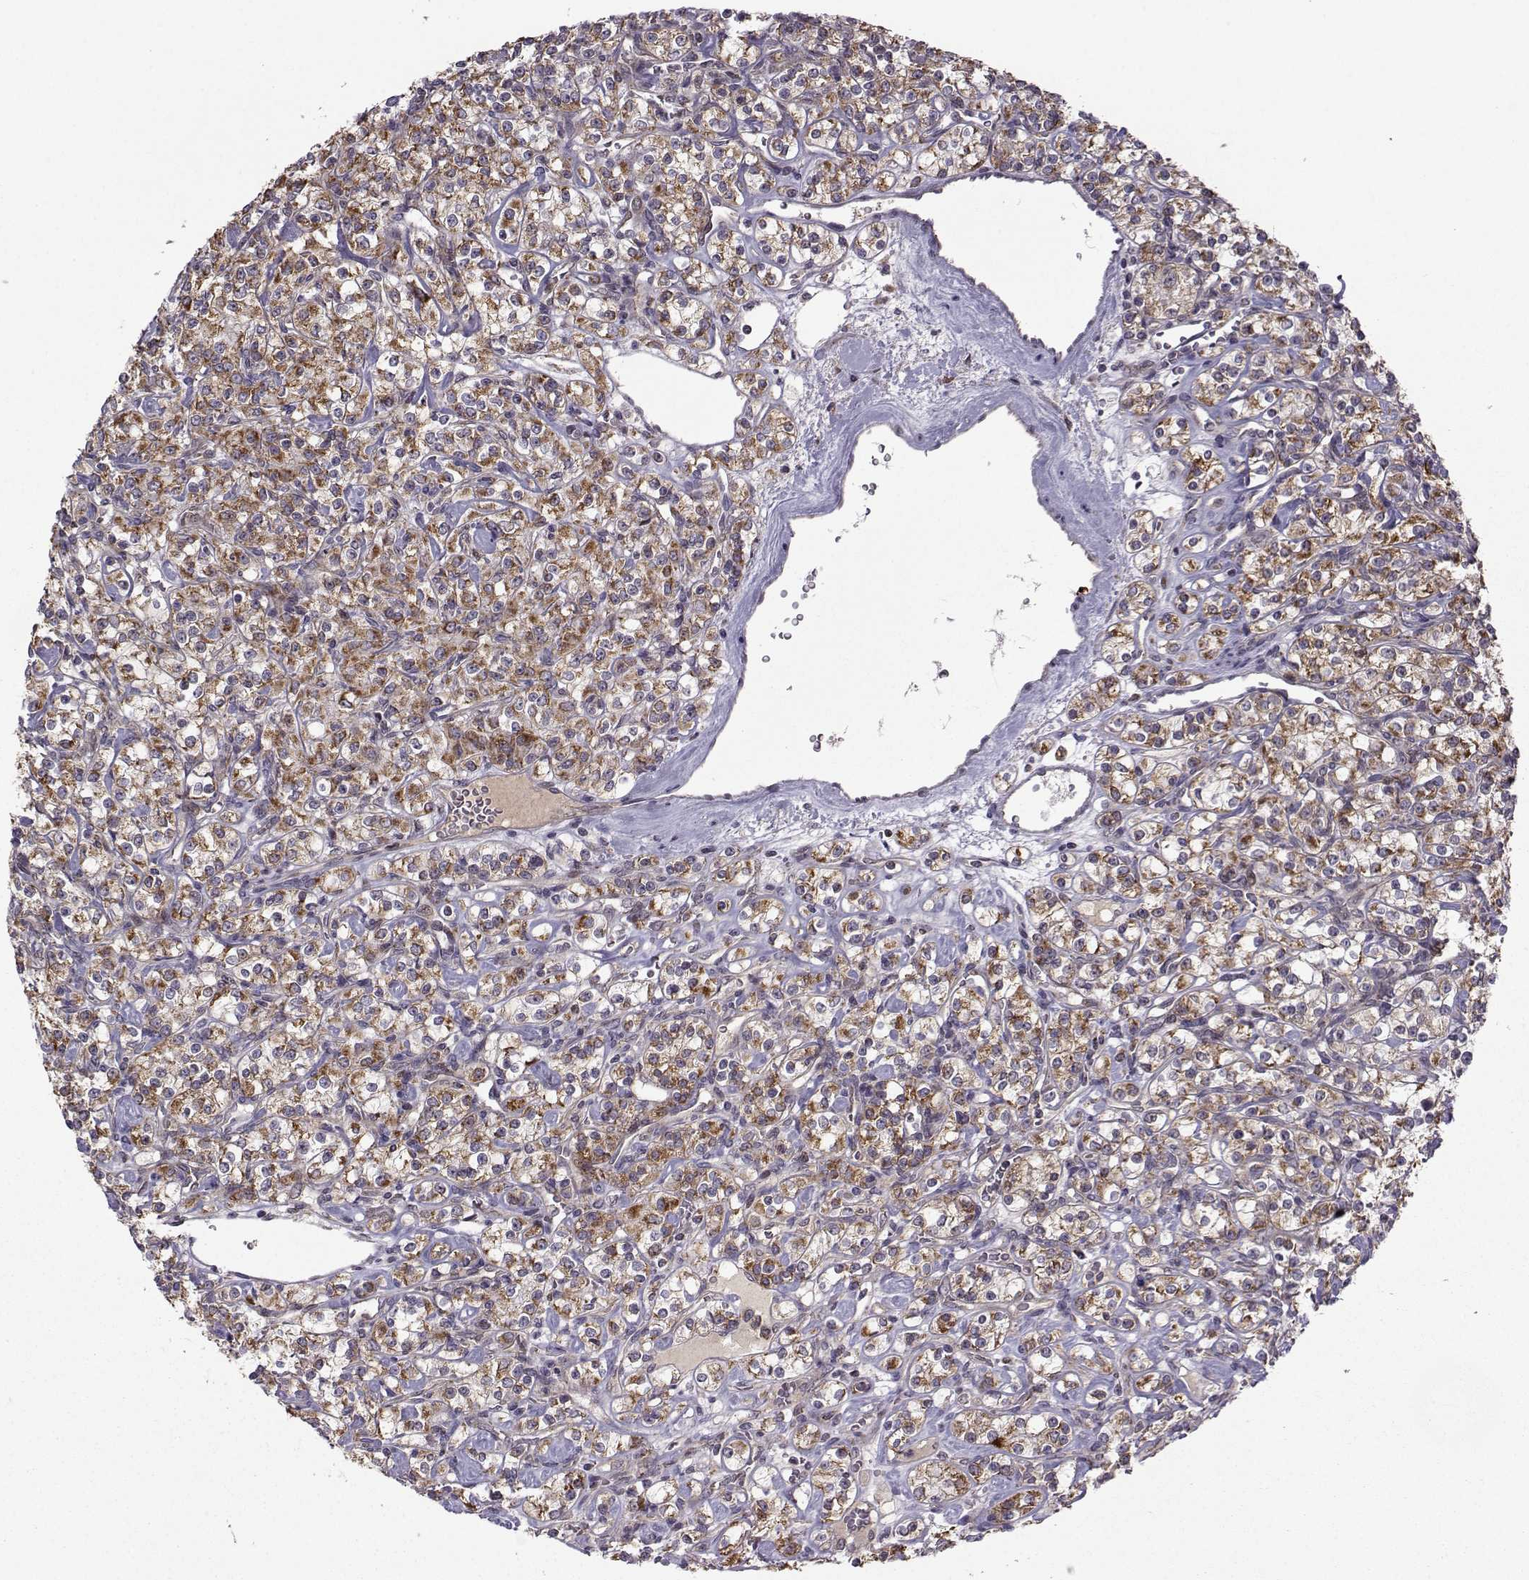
{"staining": {"intensity": "strong", "quantity": ">75%", "location": "cytoplasmic/membranous"}, "tissue": "renal cancer", "cell_type": "Tumor cells", "image_type": "cancer", "snomed": [{"axis": "morphology", "description": "Adenocarcinoma, NOS"}, {"axis": "topography", "description": "Kidney"}], "caption": "Strong cytoplasmic/membranous protein staining is identified in about >75% of tumor cells in renal cancer (adenocarcinoma).", "gene": "NECAB3", "patient": {"sex": "male", "age": 77}}